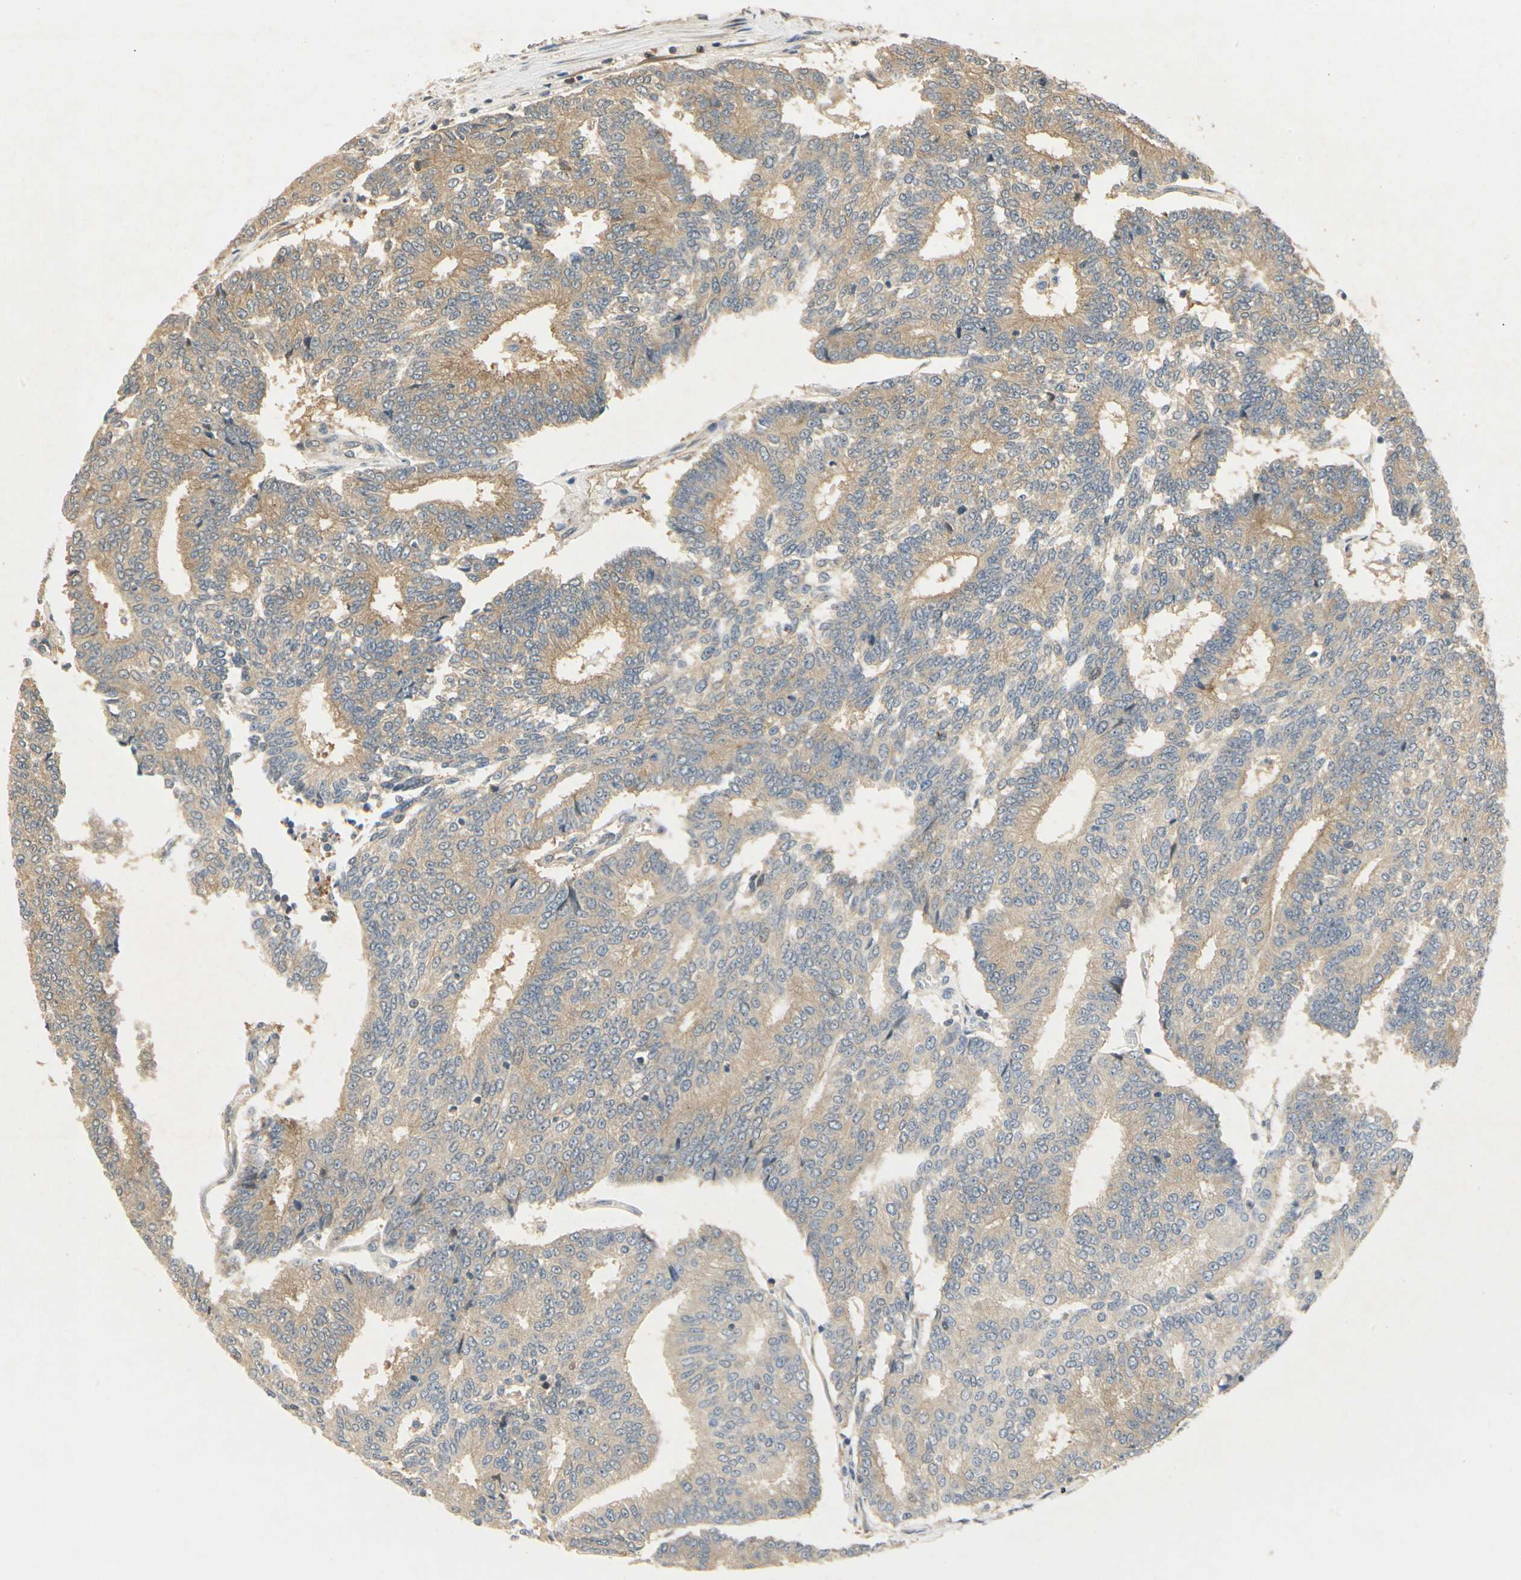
{"staining": {"intensity": "weak", "quantity": ">75%", "location": "cytoplasmic/membranous"}, "tissue": "prostate cancer", "cell_type": "Tumor cells", "image_type": "cancer", "snomed": [{"axis": "morphology", "description": "Adenocarcinoma, High grade"}, {"axis": "topography", "description": "Prostate"}], "caption": "Protein expression analysis of human prostate cancer (high-grade adenocarcinoma) reveals weak cytoplasmic/membranous expression in approximately >75% of tumor cells.", "gene": "EIF1AX", "patient": {"sex": "male", "age": 55}}